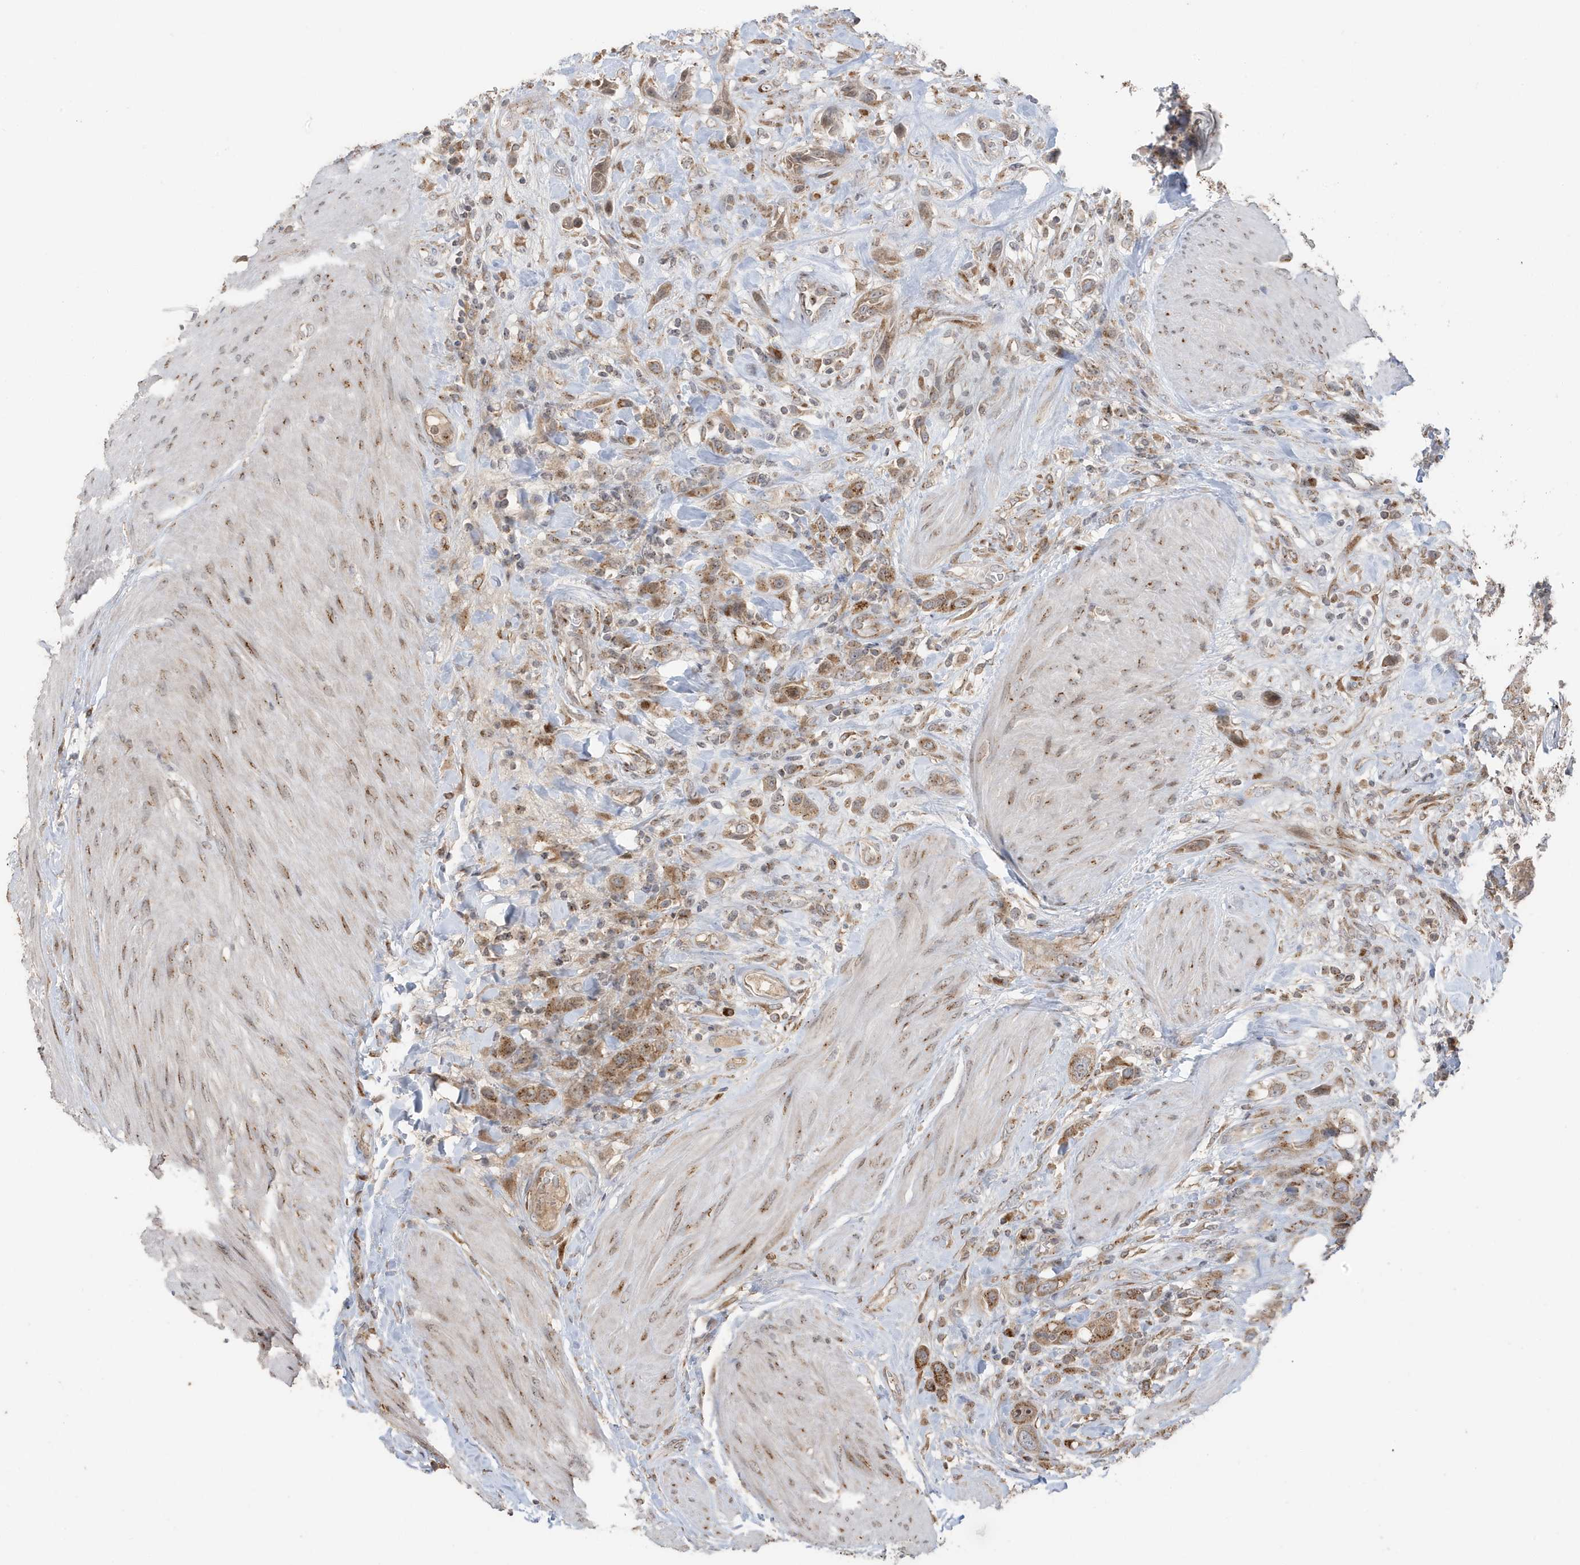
{"staining": {"intensity": "moderate", "quantity": ">75%", "location": "cytoplasmic/membranous"}, "tissue": "urothelial cancer", "cell_type": "Tumor cells", "image_type": "cancer", "snomed": [{"axis": "morphology", "description": "Urothelial carcinoma, High grade"}, {"axis": "topography", "description": "Urinary bladder"}], "caption": "Moderate cytoplasmic/membranous protein positivity is present in about >75% of tumor cells in urothelial carcinoma (high-grade). (DAB (3,3'-diaminobenzidine) IHC with brightfield microscopy, high magnification).", "gene": "RER1", "patient": {"sex": "male", "age": 50}}